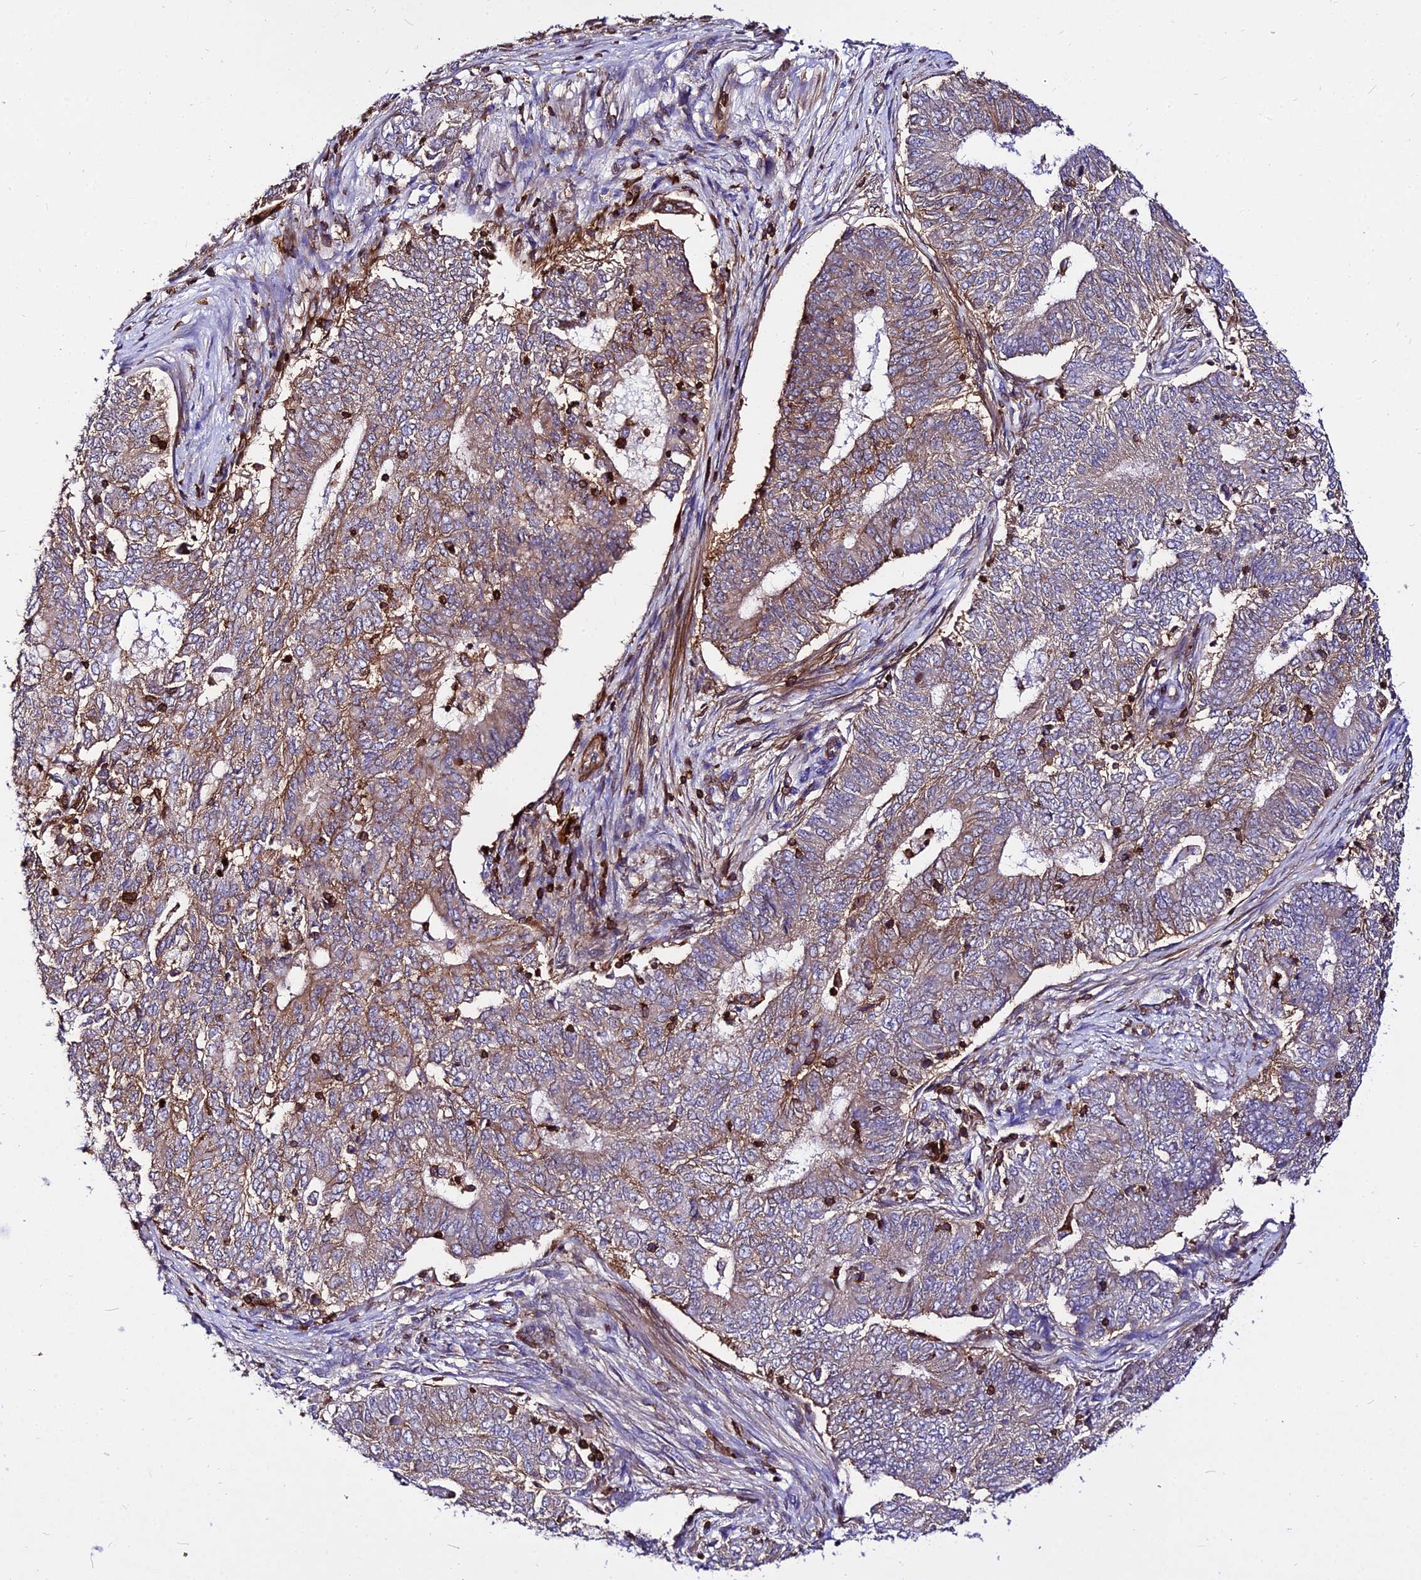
{"staining": {"intensity": "moderate", "quantity": ">75%", "location": "cytoplasmic/membranous"}, "tissue": "endometrial cancer", "cell_type": "Tumor cells", "image_type": "cancer", "snomed": [{"axis": "morphology", "description": "Adenocarcinoma, NOS"}, {"axis": "topography", "description": "Endometrium"}], "caption": "High-power microscopy captured an immunohistochemistry (IHC) histopathology image of endometrial cancer (adenocarcinoma), revealing moderate cytoplasmic/membranous staining in approximately >75% of tumor cells.", "gene": "CSRP1", "patient": {"sex": "female", "age": 62}}